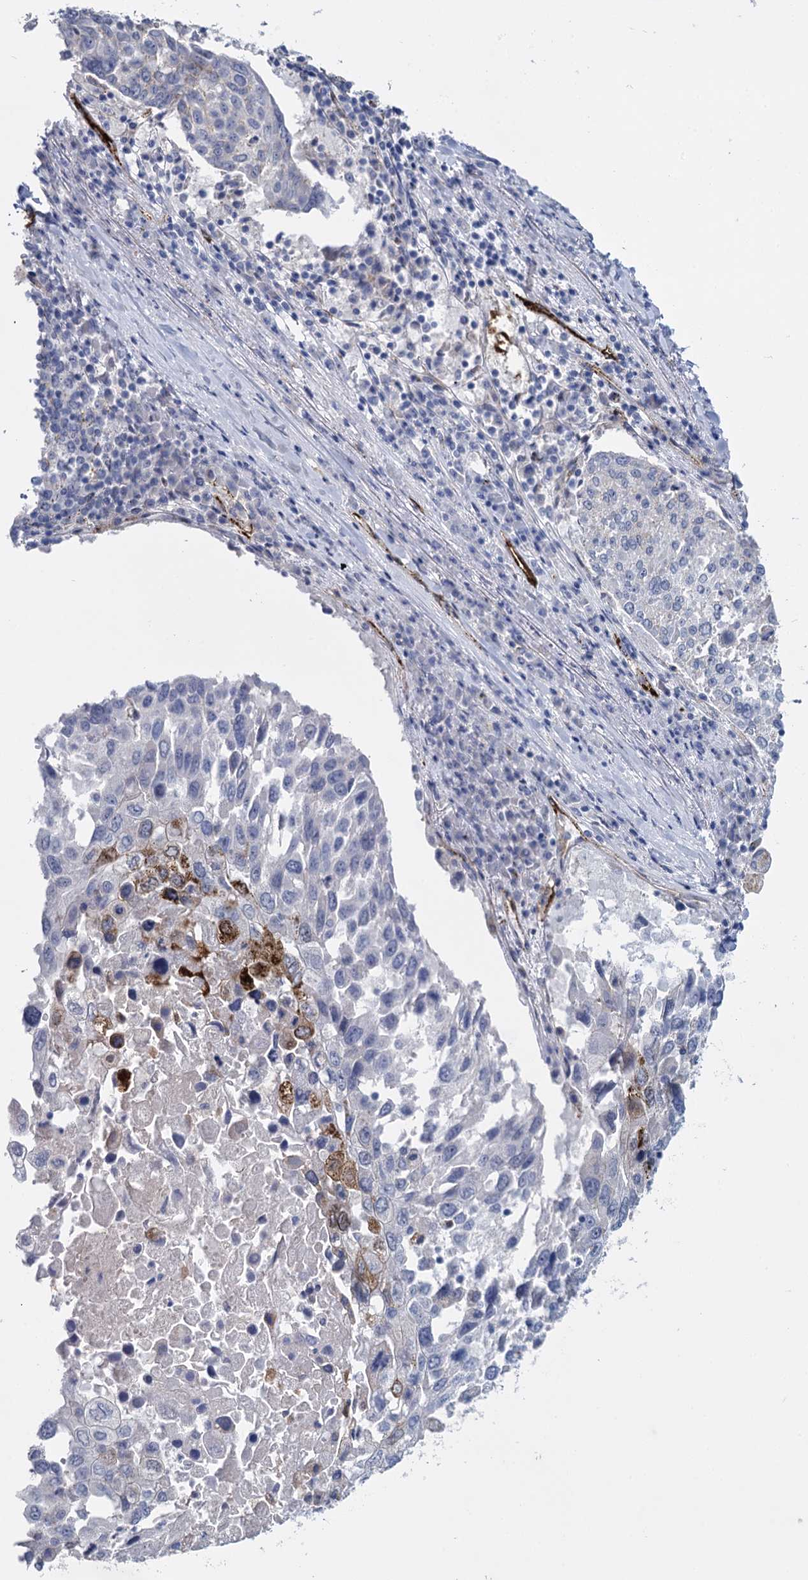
{"staining": {"intensity": "negative", "quantity": "none", "location": "none"}, "tissue": "lung cancer", "cell_type": "Tumor cells", "image_type": "cancer", "snomed": [{"axis": "morphology", "description": "Squamous cell carcinoma, NOS"}, {"axis": "topography", "description": "Lung"}], "caption": "Immunohistochemical staining of human lung squamous cell carcinoma demonstrates no significant positivity in tumor cells.", "gene": "SNCG", "patient": {"sex": "male", "age": 65}}